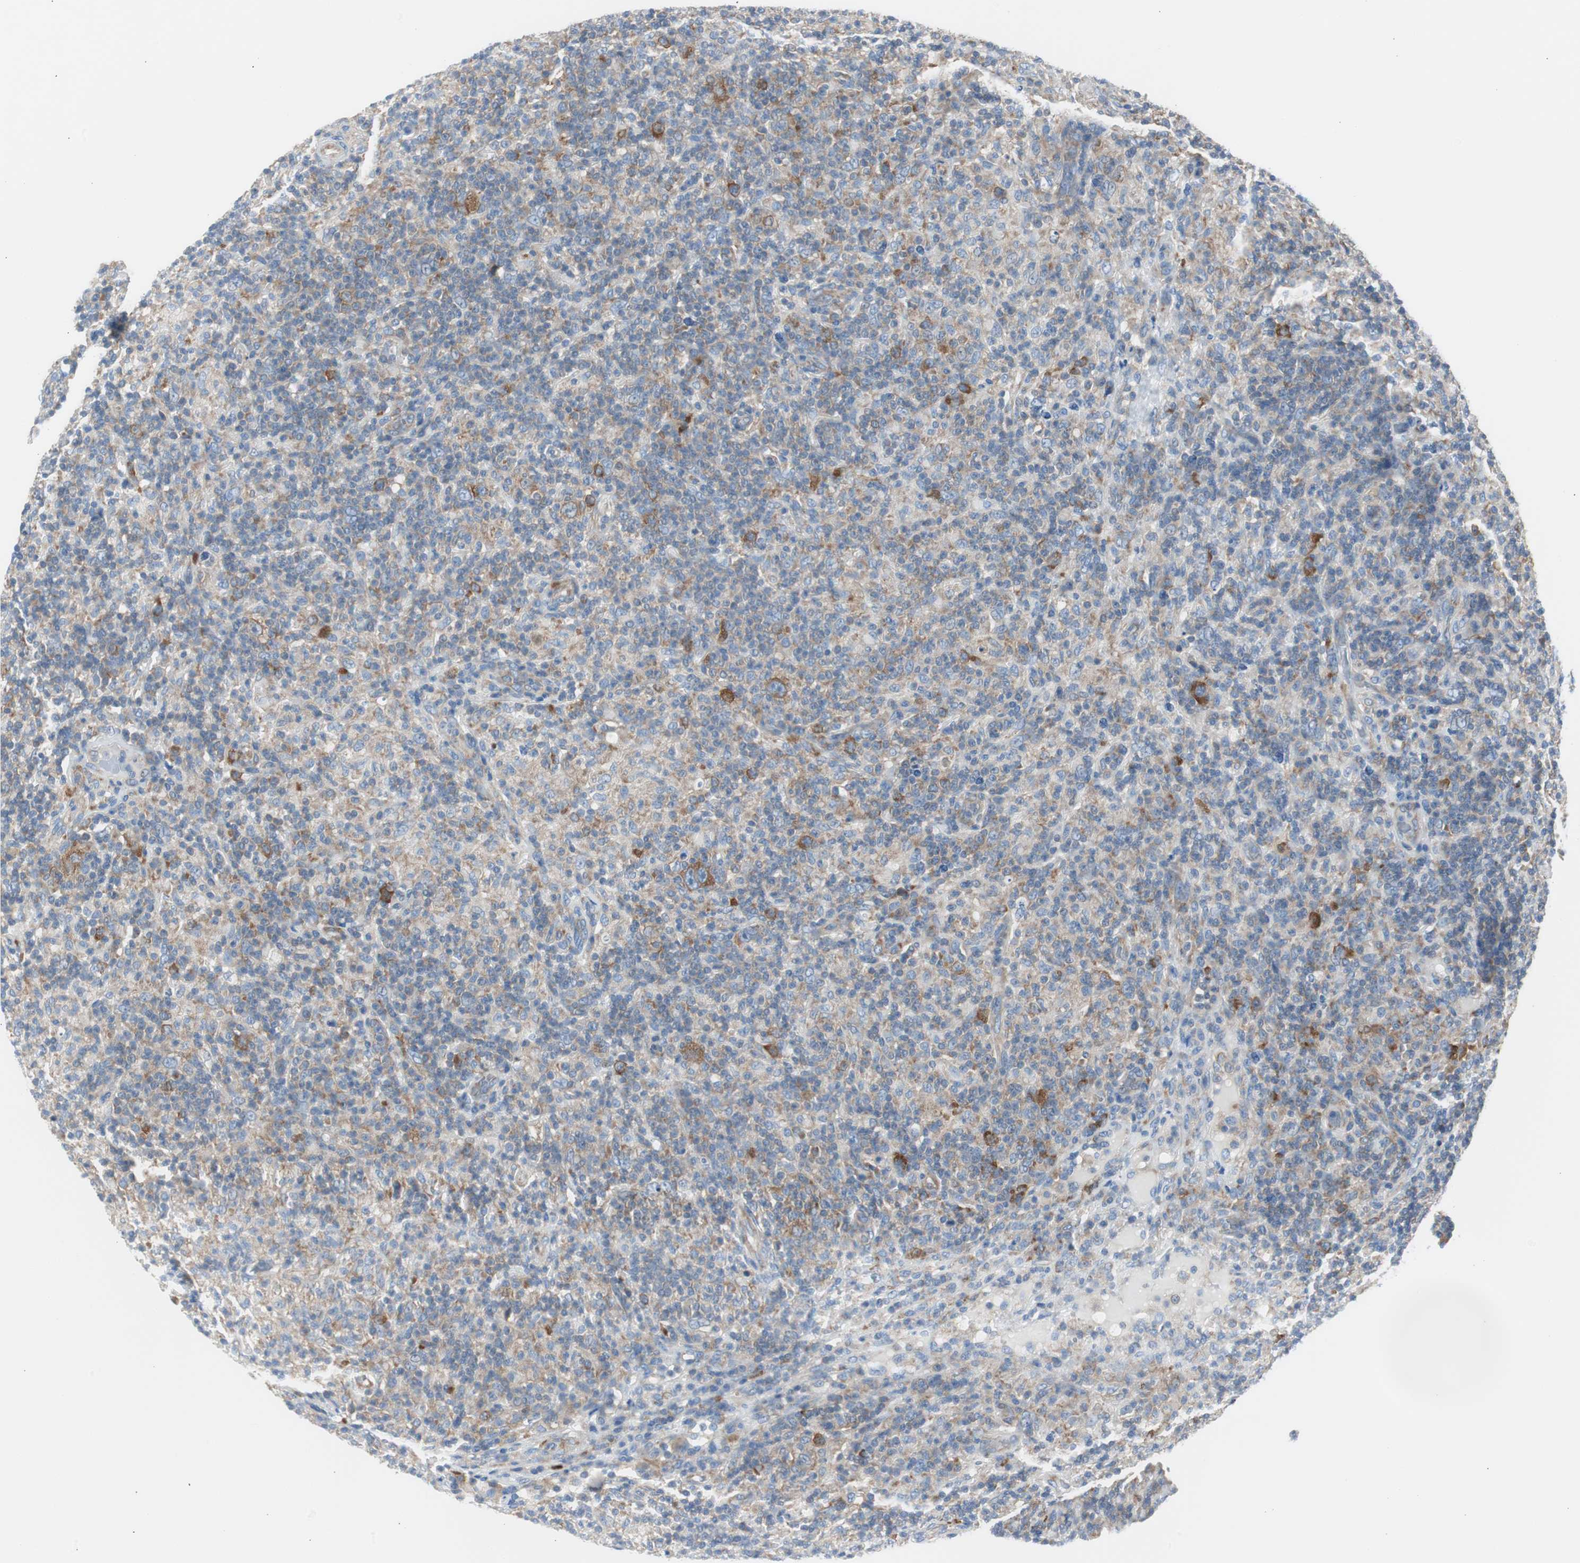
{"staining": {"intensity": "moderate", "quantity": "<25%", "location": "cytoplasmic/membranous"}, "tissue": "lymphoma", "cell_type": "Tumor cells", "image_type": "cancer", "snomed": [{"axis": "morphology", "description": "Hodgkin's disease, NOS"}, {"axis": "topography", "description": "Lymph node"}], "caption": "Immunohistochemistry (IHC) of human lymphoma reveals low levels of moderate cytoplasmic/membranous positivity in approximately <25% of tumor cells.", "gene": "RPS12", "patient": {"sex": "male", "age": 70}}